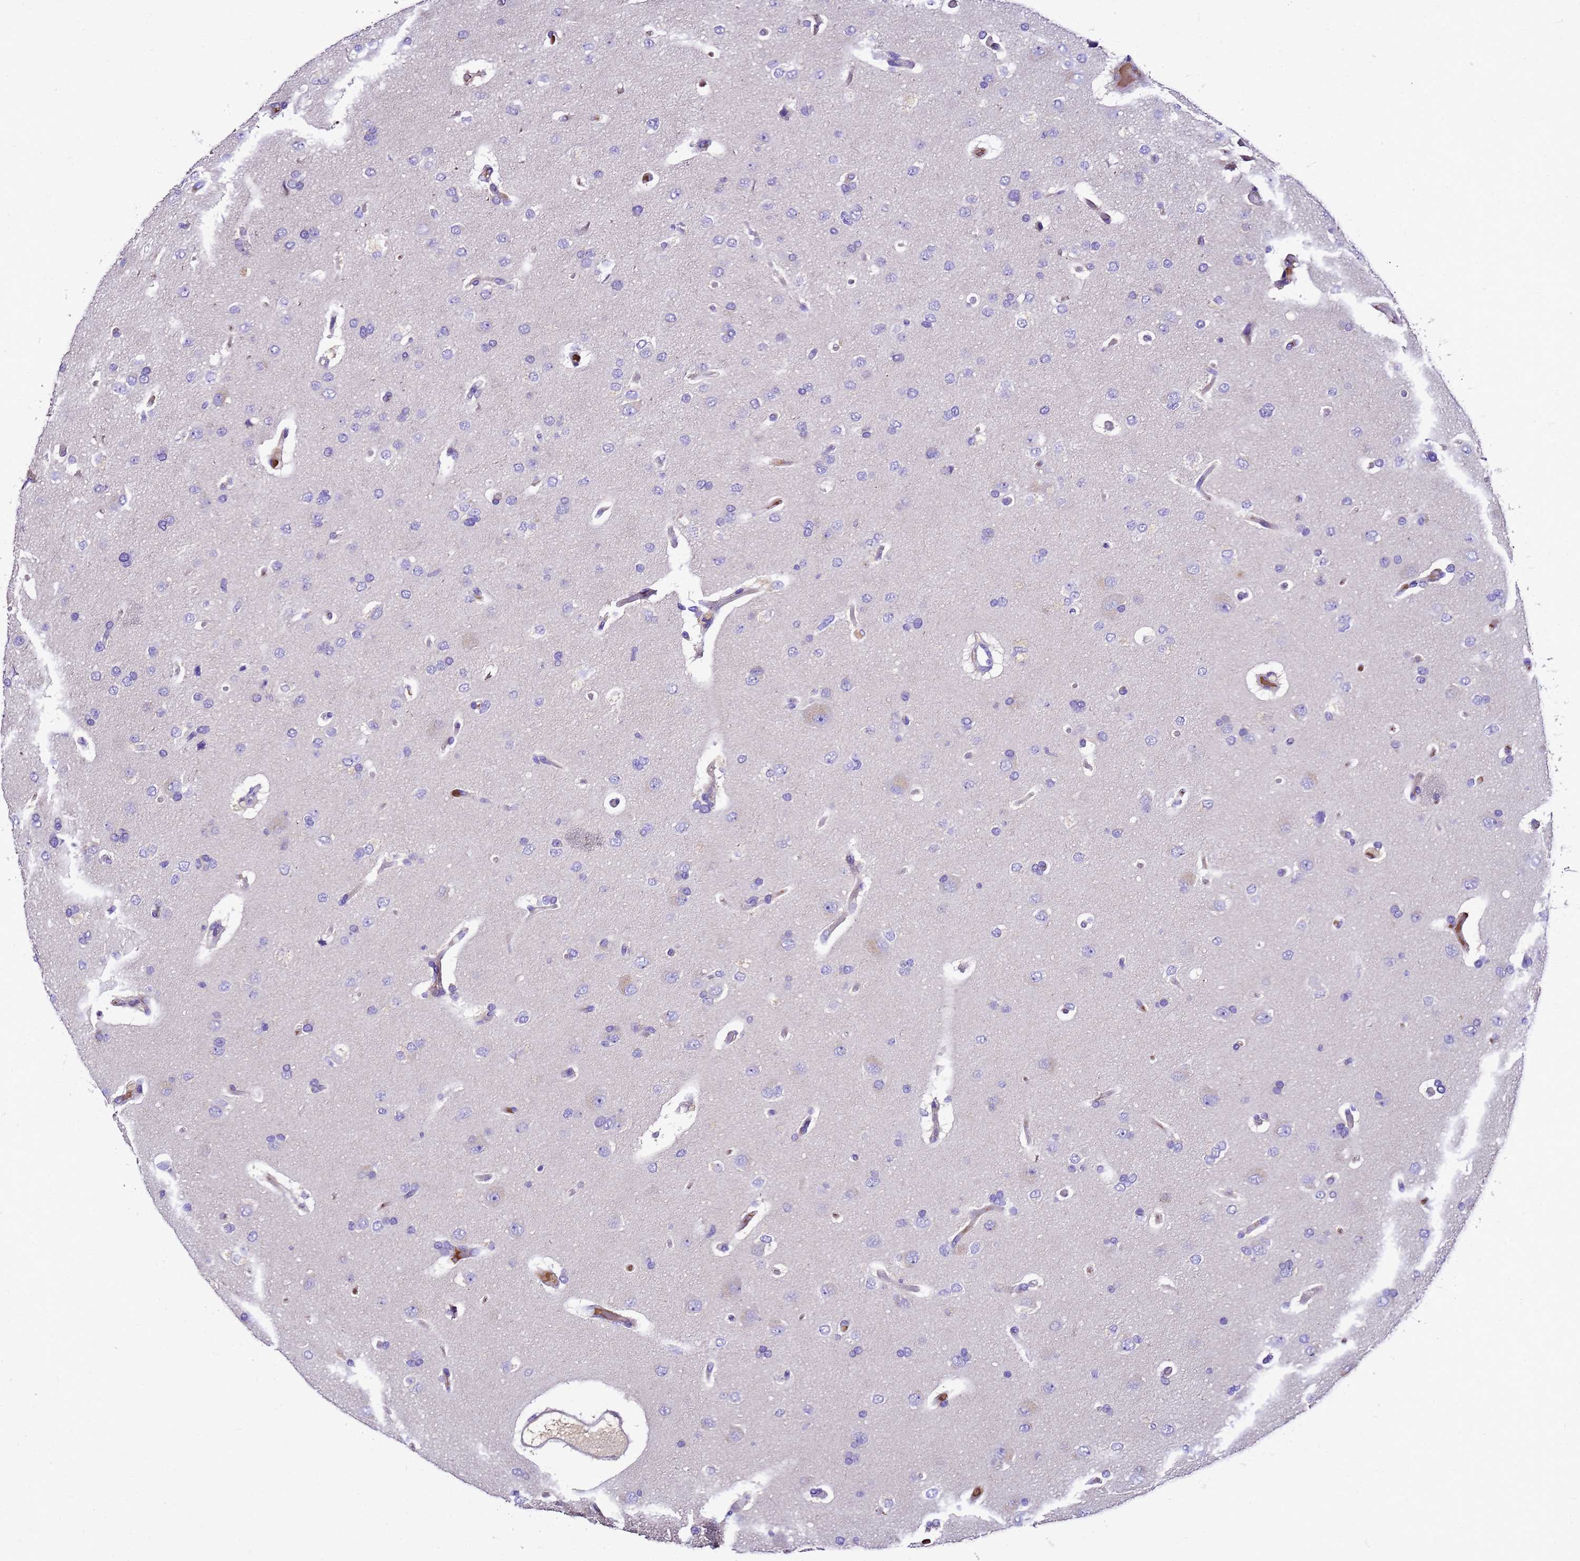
{"staining": {"intensity": "negative", "quantity": "none", "location": "none"}, "tissue": "glioma", "cell_type": "Tumor cells", "image_type": "cancer", "snomed": [{"axis": "morphology", "description": "Glioma, malignant, High grade"}, {"axis": "topography", "description": "Brain"}], "caption": "This is an IHC image of human malignant glioma (high-grade). There is no staining in tumor cells.", "gene": "UGT2A1", "patient": {"sex": "male", "age": 77}}